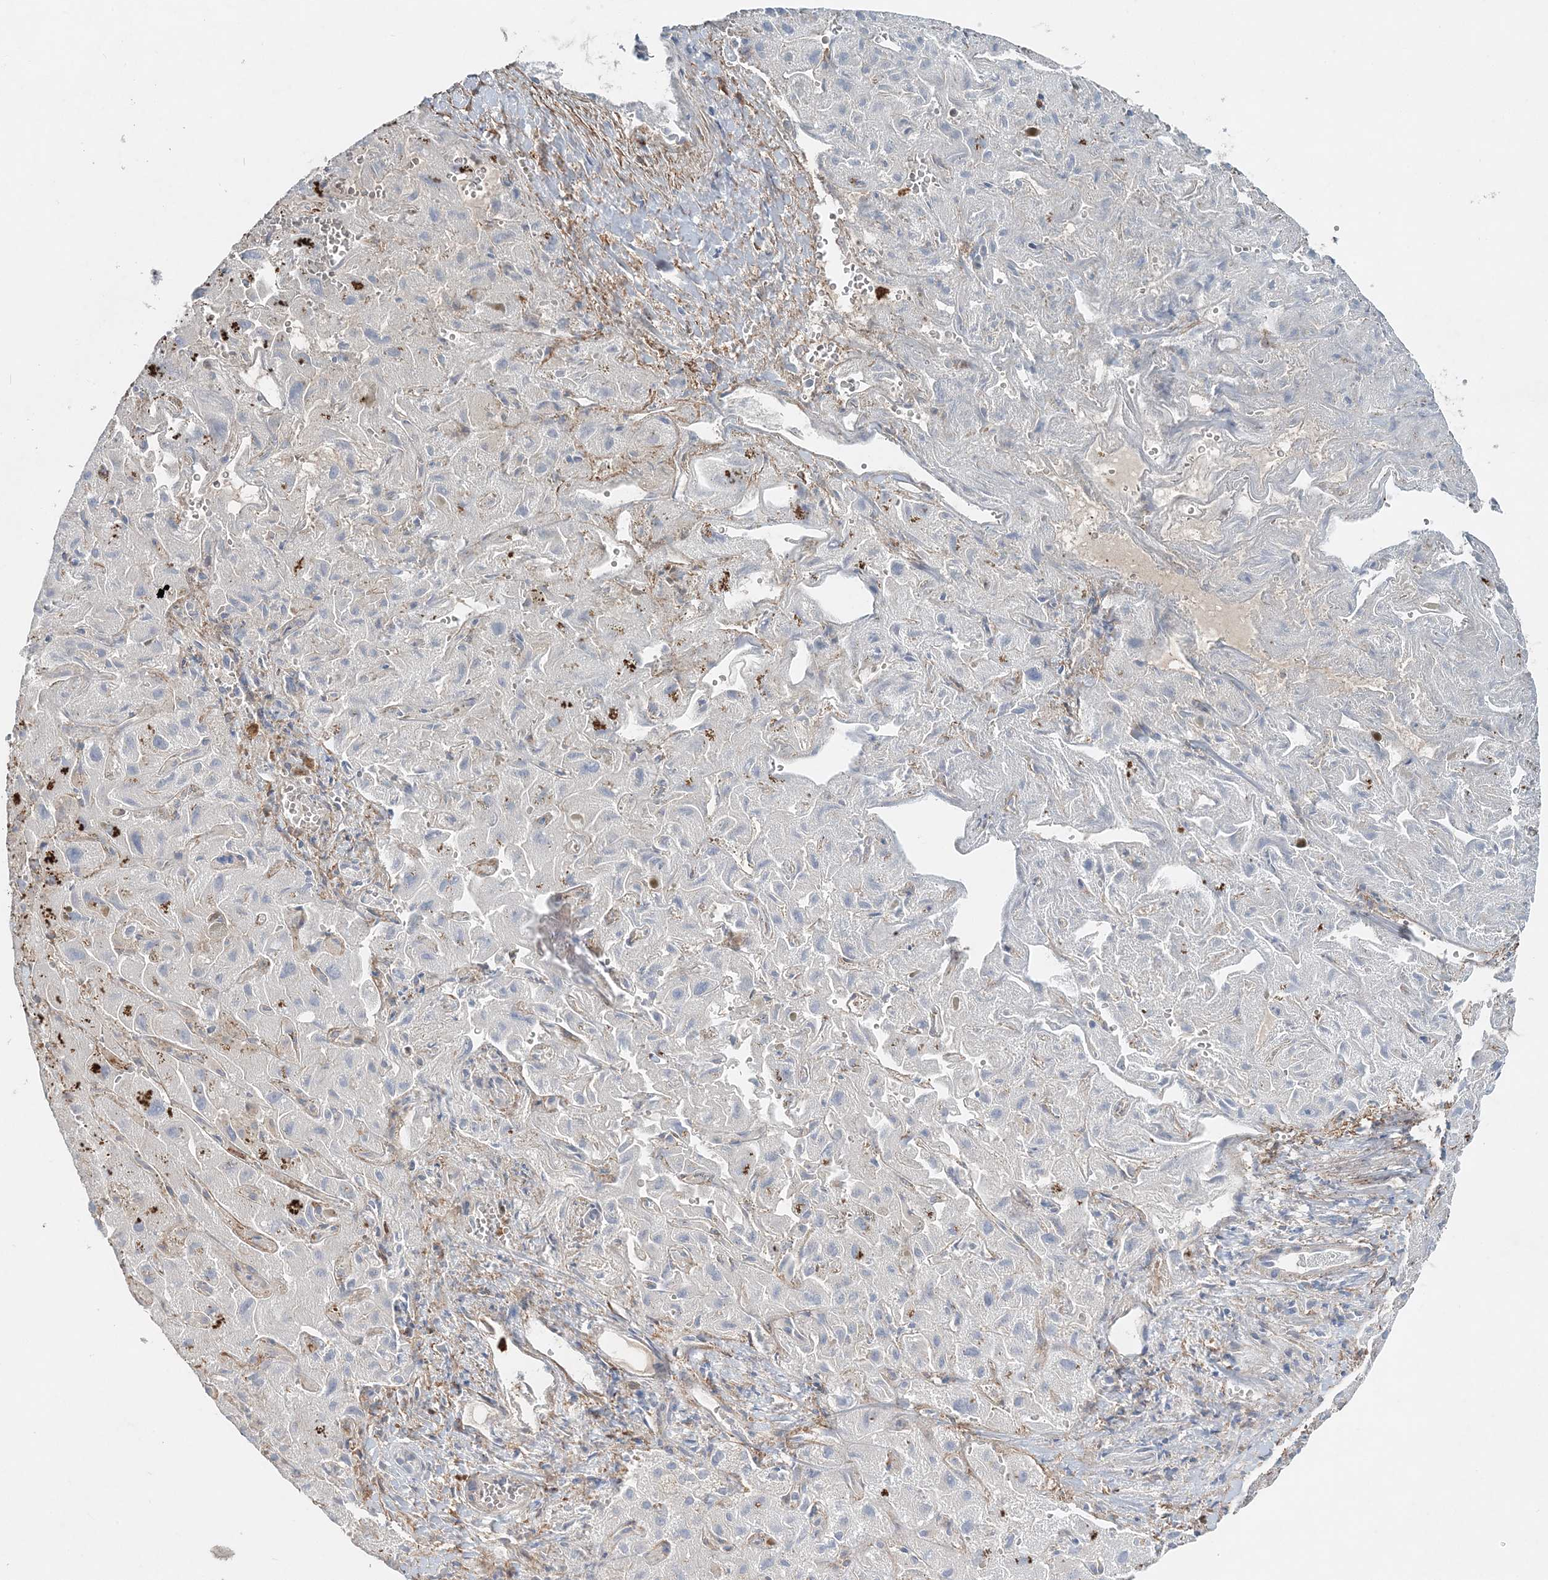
{"staining": {"intensity": "negative", "quantity": "none", "location": "none"}, "tissue": "liver cancer", "cell_type": "Tumor cells", "image_type": "cancer", "snomed": [{"axis": "morphology", "description": "Cholangiocarcinoma"}, {"axis": "topography", "description": "Liver"}], "caption": "Immunohistochemistry (IHC) of human liver cancer (cholangiocarcinoma) exhibits no expression in tumor cells.", "gene": "LRPPRC", "patient": {"sex": "female", "age": 52}}